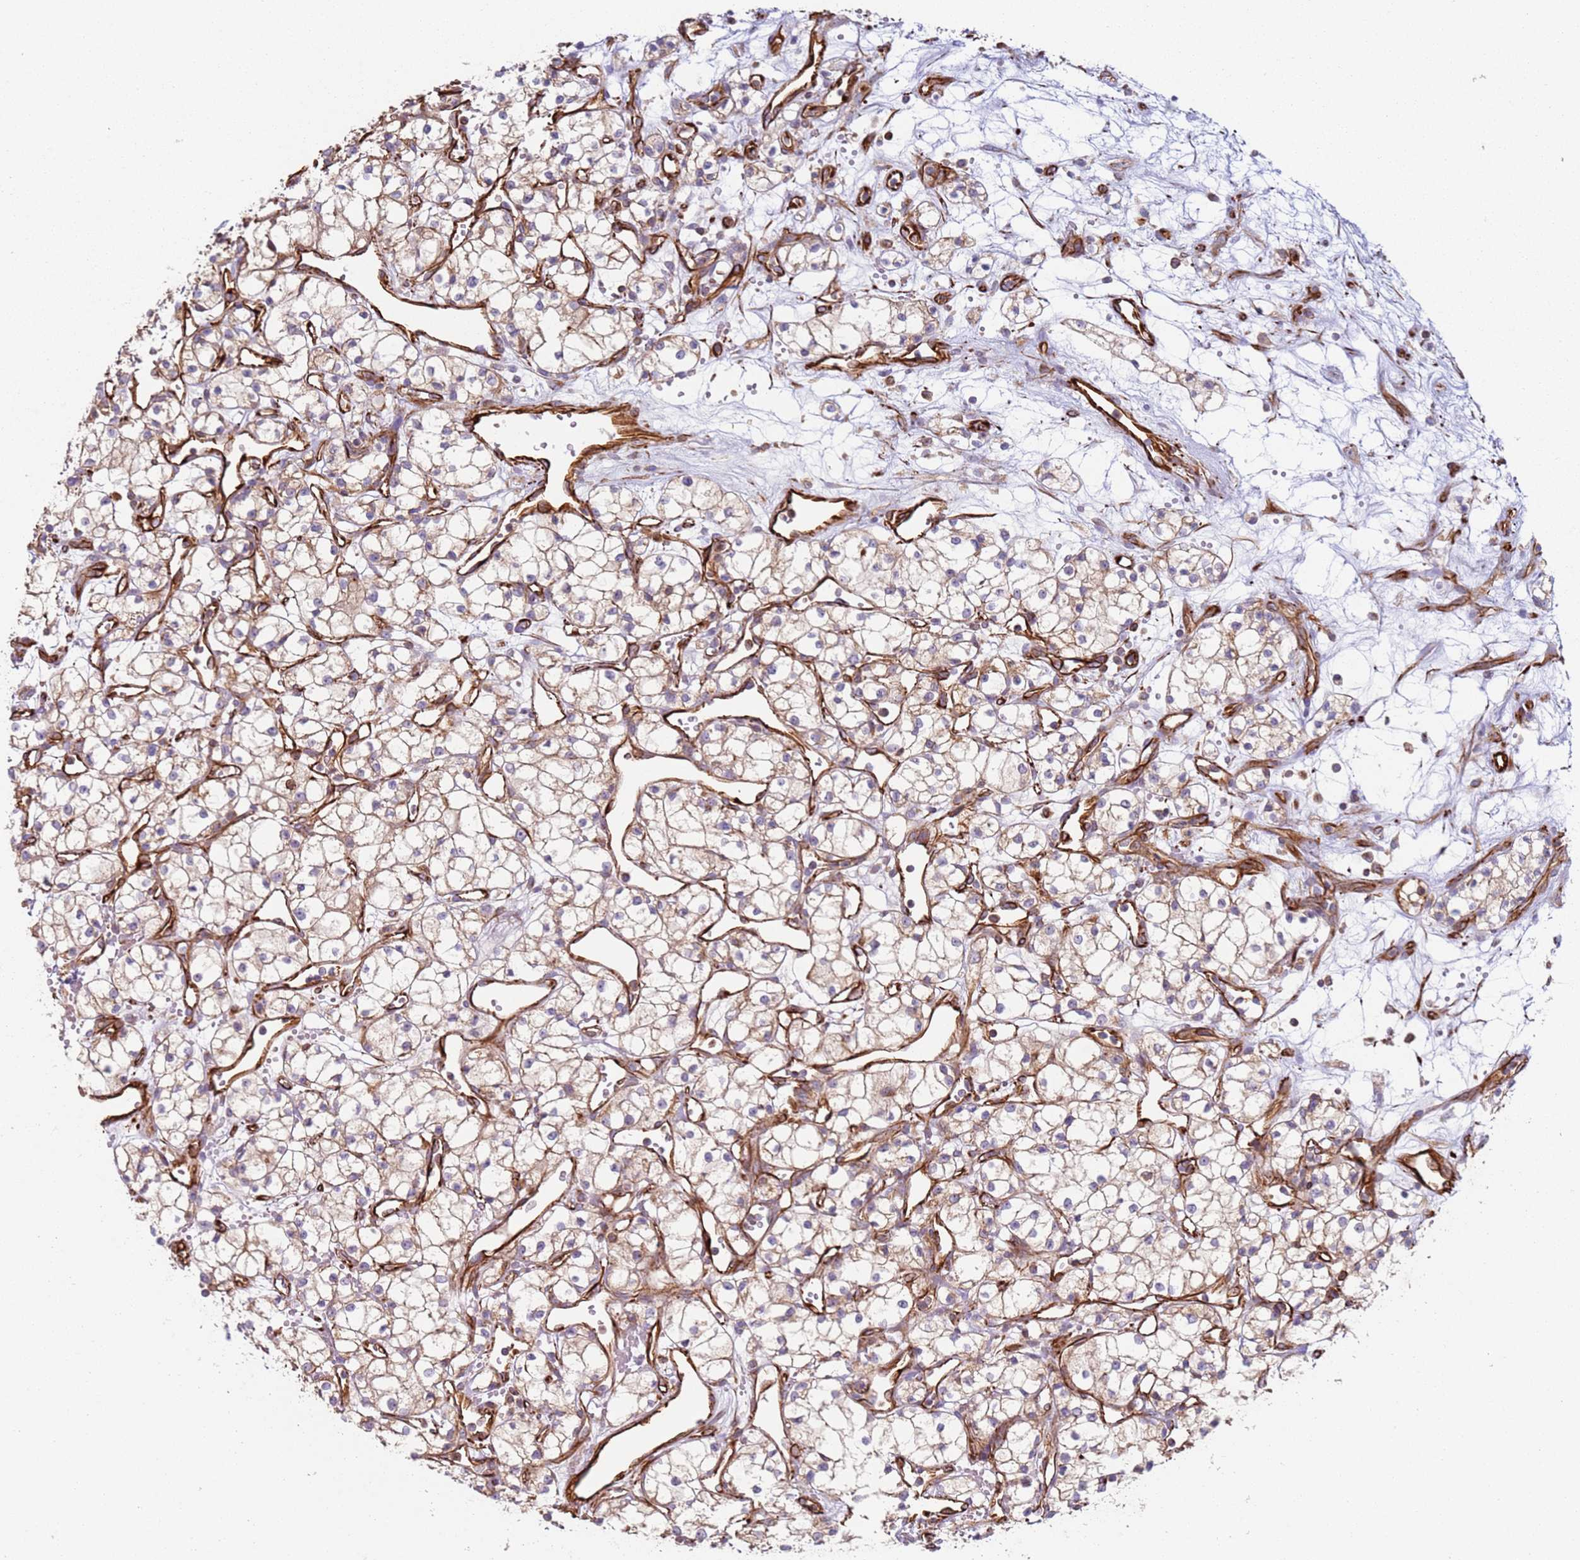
{"staining": {"intensity": "negative", "quantity": "none", "location": "none"}, "tissue": "renal cancer", "cell_type": "Tumor cells", "image_type": "cancer", "snomed": [{"axis": "morphology", "description": "Adenocarcinoma, NOS"}, {"axis": "topography", "description": "Kidney"}], "caption": "This photomicrograph is of adenocarcinoma (renal) stained with immunohistochemistry (IHC) to label a protein in brown with the nuclei are counter-stained blue. There is no staining in tumor cells.", "gene": "SNAPIN", "patient": {"sex": "male", "age": 59}}